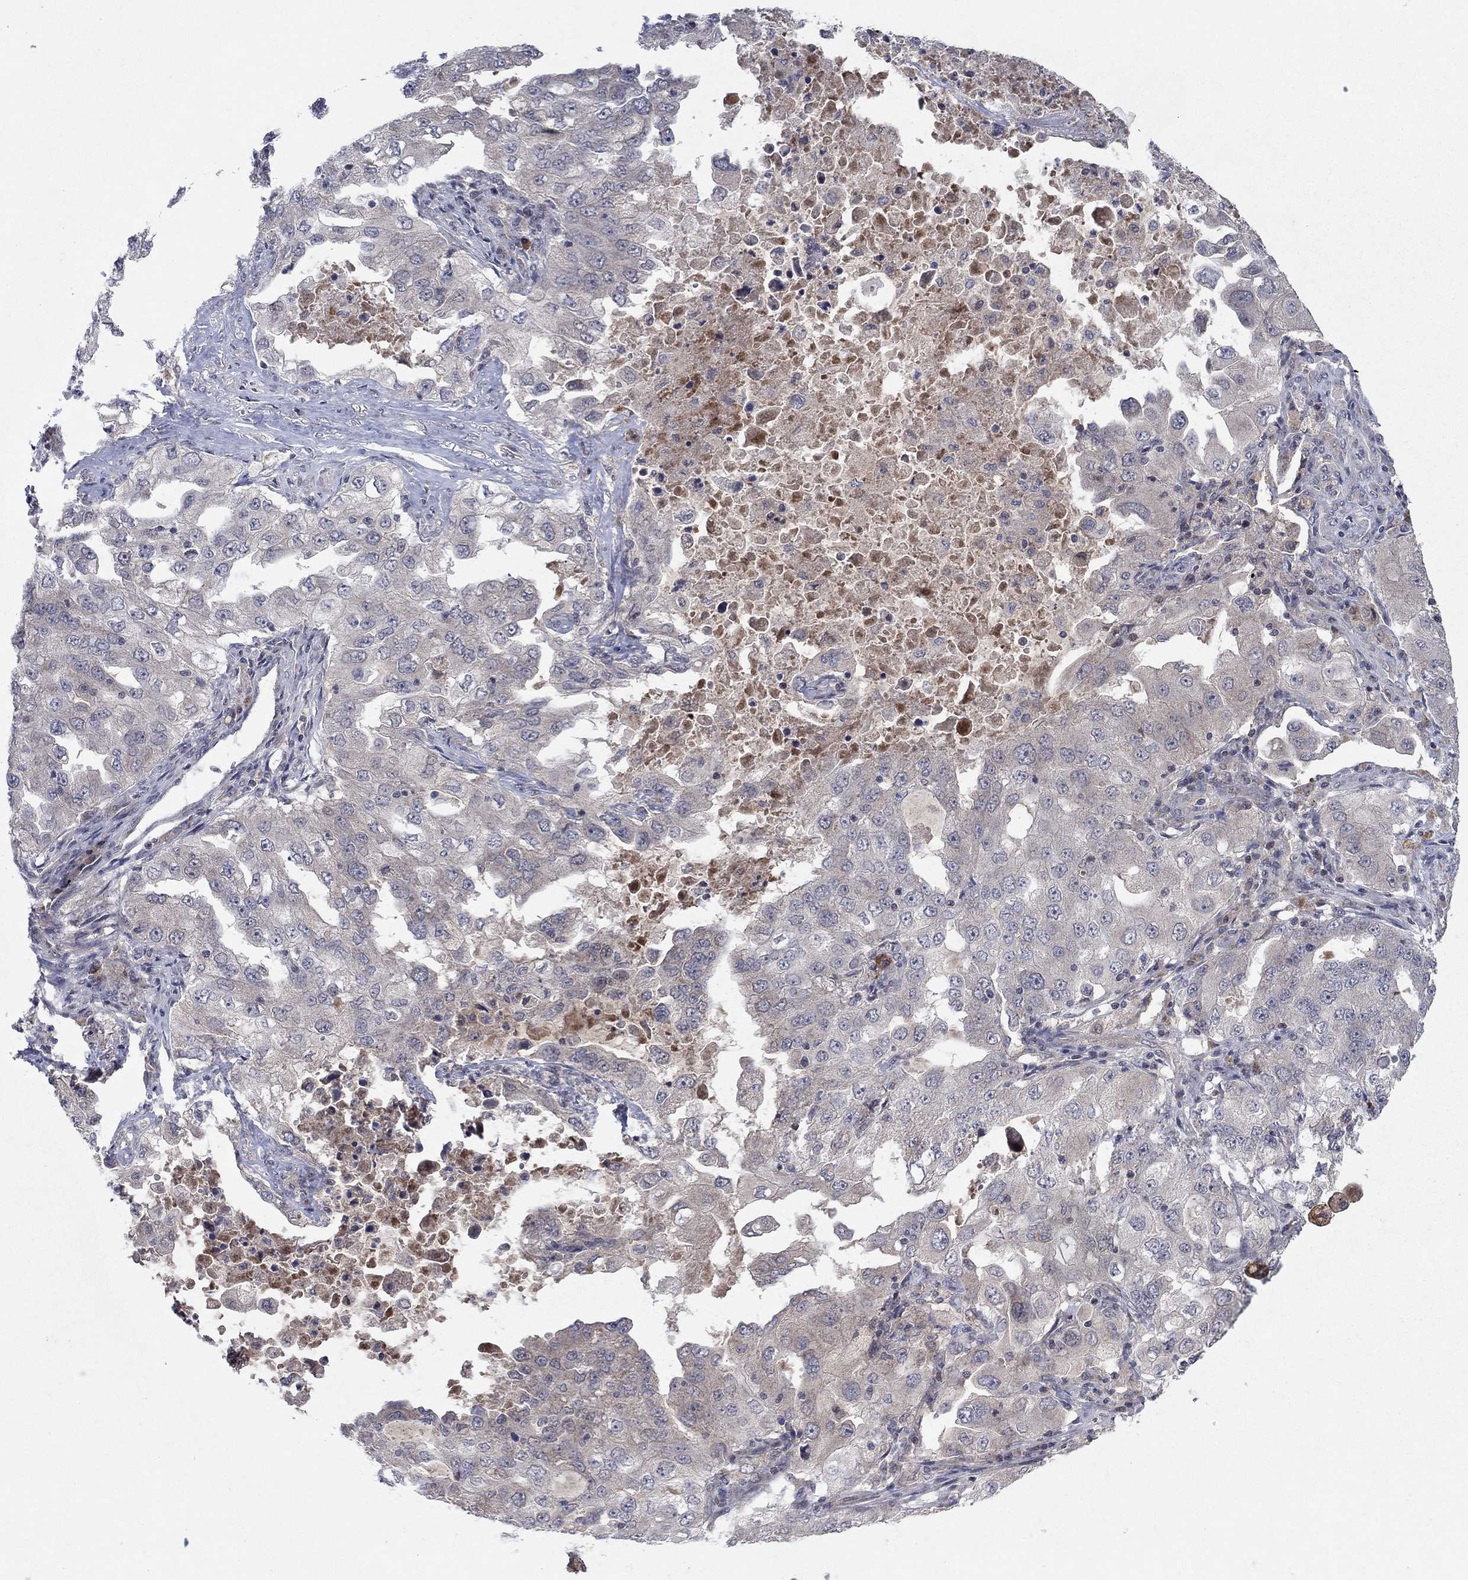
{"staining": {"intensity": "negative", "quantity": "none", "location": "none"}, "tissue": "lung cancer", "cell_type": "Tumor cells", "image_type": "cancer", "snomed": [{"axis": "morphology", "description": "Adenocarcinoma, NOS"}, {"axis": "topography", "description": "Lung"}], "caption": "Immunohistochemistry (IHC) of human lung cancer shows no staining in tumor cells. The staining was performed using DAB (3,3'-diaminobenzidine) to visualize the protein expression in brown, while the nuclei were stained in blue with hematoxylin (Magnification: 20x).", "gene": "IL4", "patient": {"sex": "female", "age": 61}}